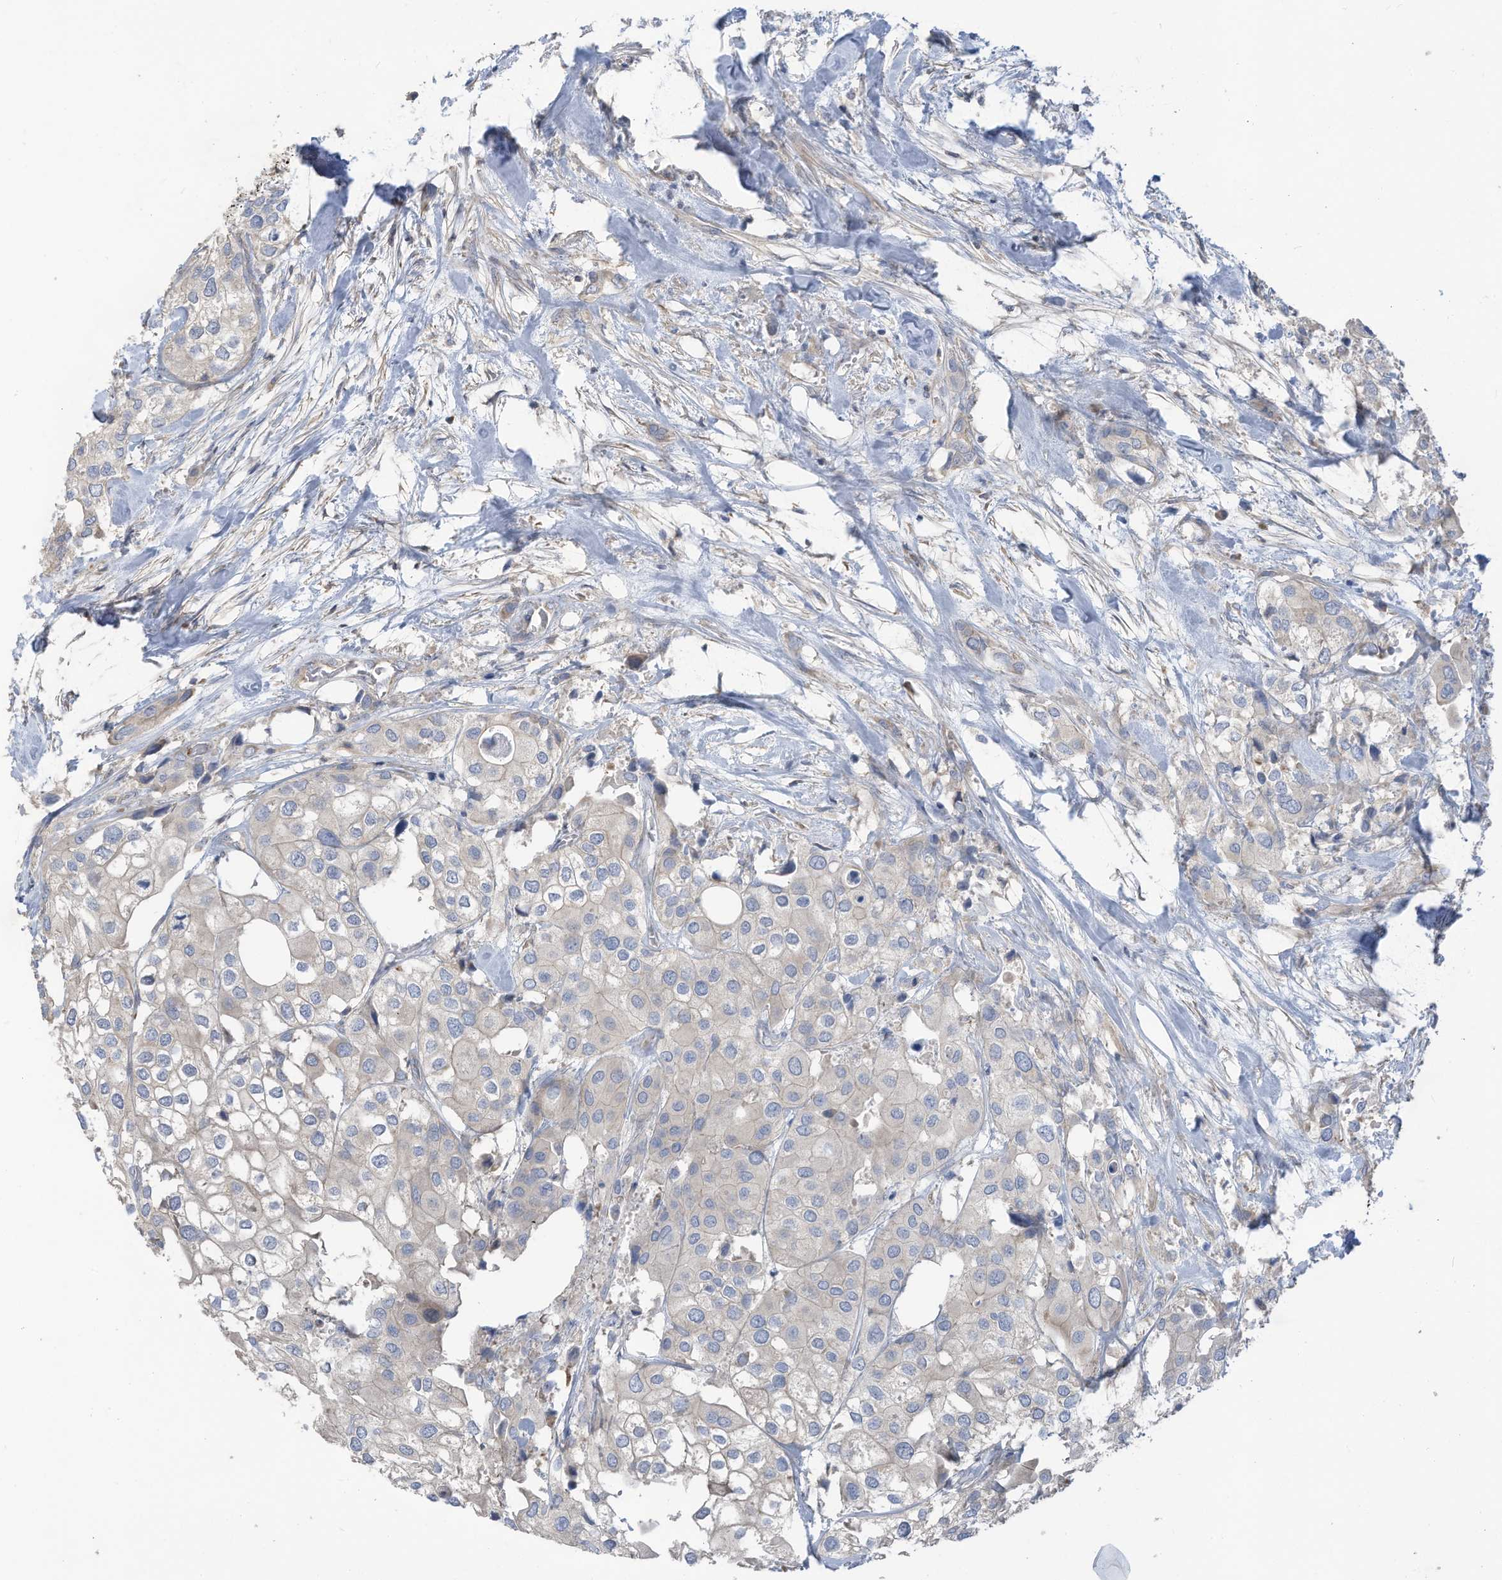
{"staining": {"intensity": "negative", "quantity": "none", "location": "none"}, "tissue": "urothelial cancer", "cell_type": "Tumor cells", "image_type": "cancer", "snomed": [{"axis": "morphology", "description": "Urothelial carcinoma, High grade"}, {"axis": "topography", "description": "Urinary bladder"}], "caption": "Tumor cells show no significant positivity in urothelial cancer.", "gene": "GTPBP2", "patient": {"sex": "male", "age": 64}}